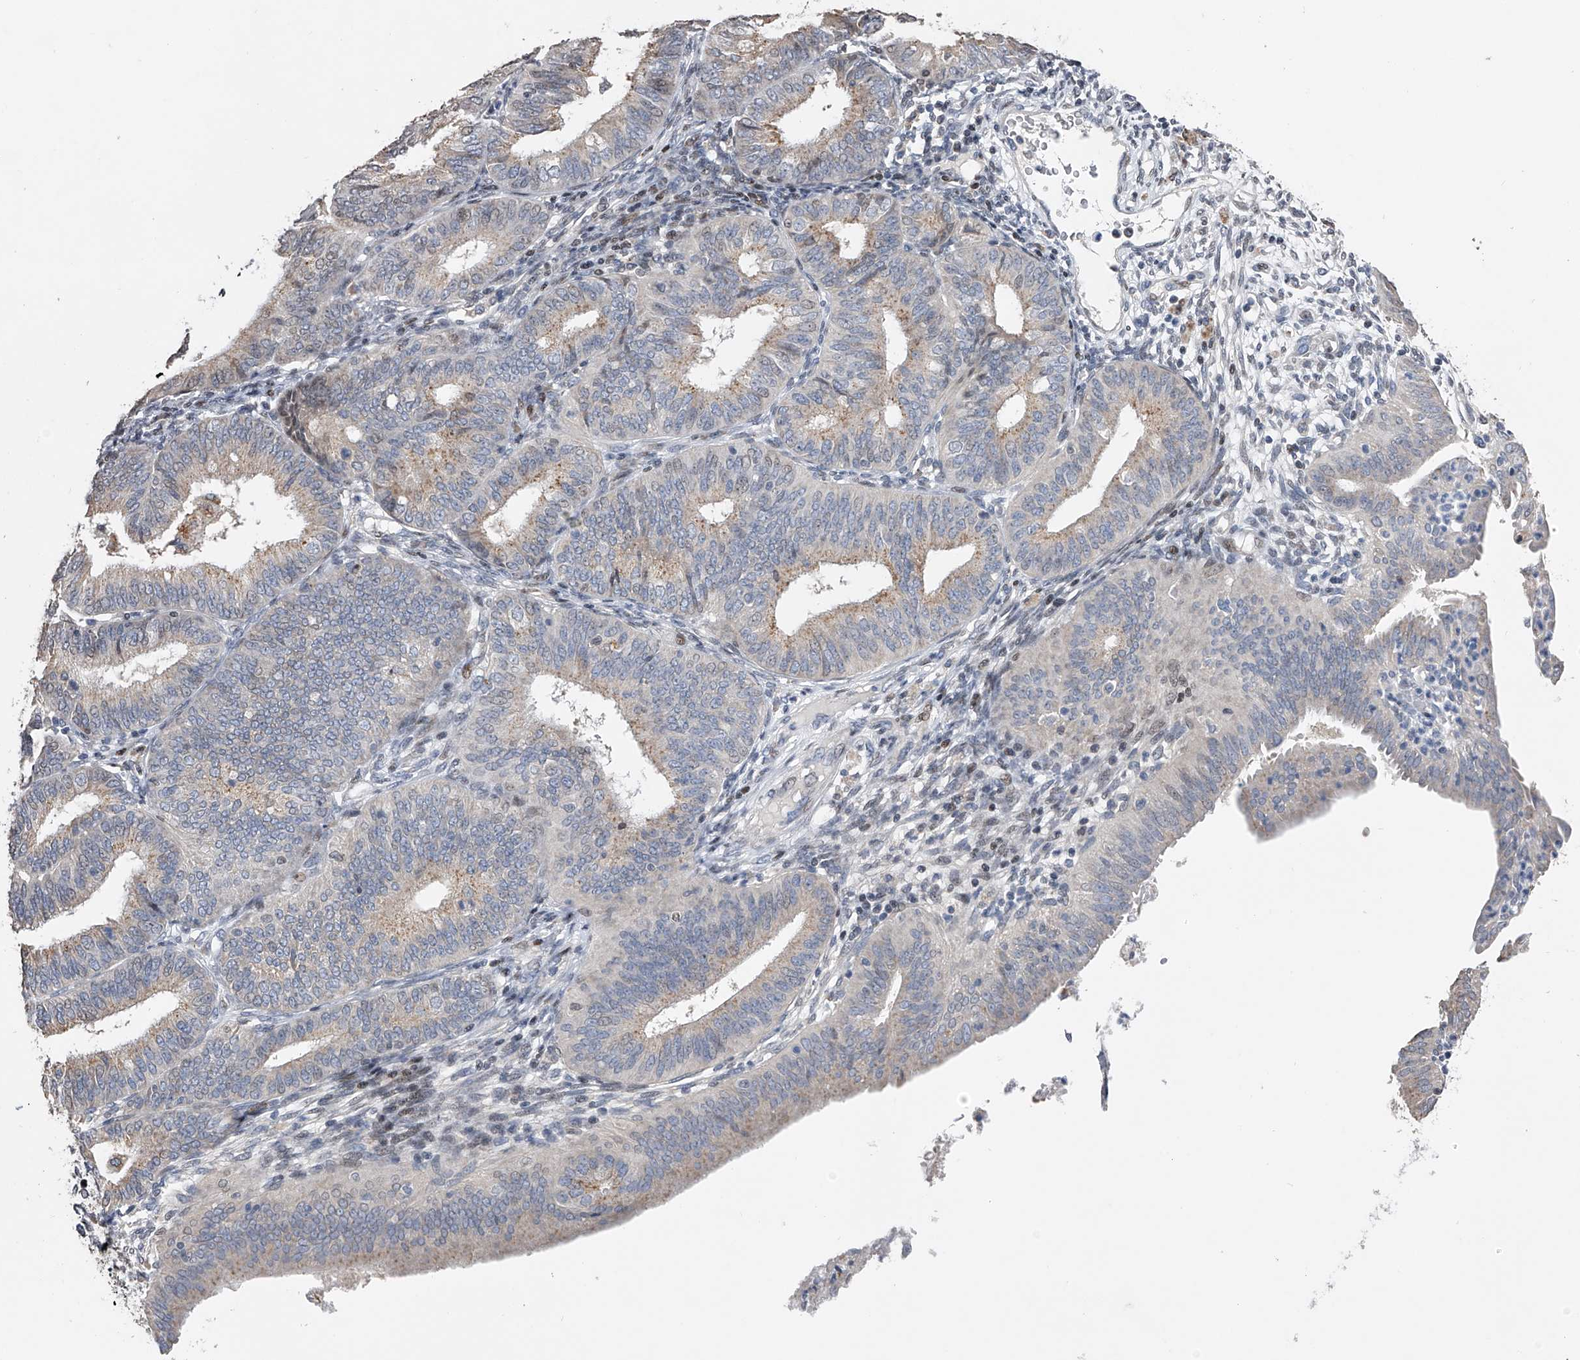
{"staining": {"intensity": "negative", "quantity": "none", "location": "none"}, "tissue": "endometrial cancer", "cell_type": "Tumor cells", "image_type": "cancer", "snomed": [{"axis": "morphology", "description": "Adenocarcinoma, NOS"}, {"axis": "topography", "description": "Endometrium"}], "caption": "An immunohistochemistry (IHC) photomicrograph of endometrial cancer (adenocarcinoma) is shown. There is no staining in tumor cells of endometrial cancer (adenocarcinoma).", "gene": "RWDD2A", "patient": {"sex": "female", "age": 51}}